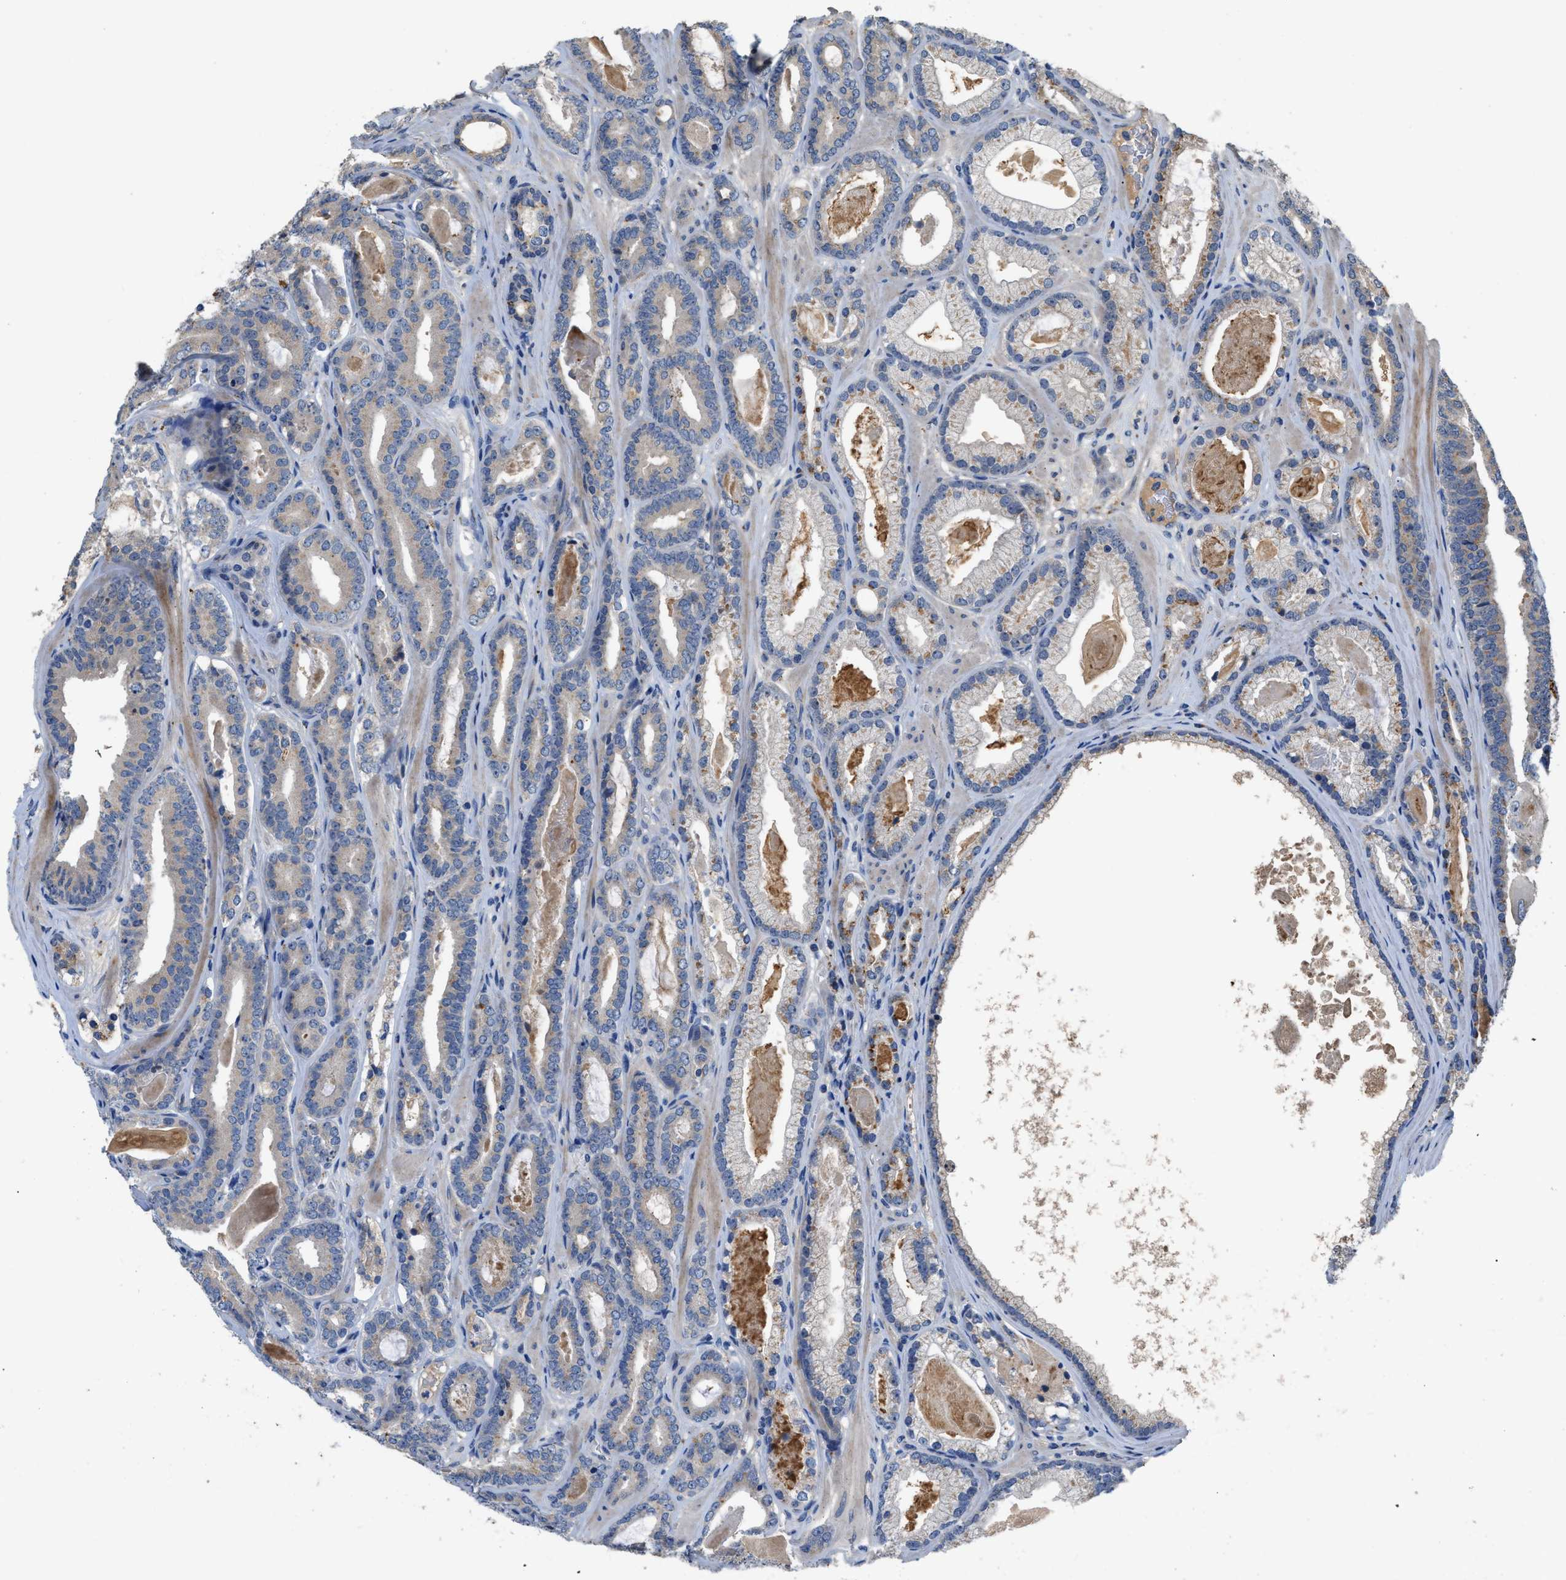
{"staining": {"intensity": "moderate", "quantity": "25%-75%", "location": "cytoplasmic/membranous"}, "tissue": "prostate cancer", "cell_type": "Tumor cells", "image_type": "cancer", "snomed": [{"axis": "morphology", "description": "Adenocarcinoma, High grade"}, {"axis": "topography", "description": "Prostate"}], "caption": "Tumor cells demonstrate moderate cytoplasmic/membranous positivity in approximately 25%-75% of cells in adenocarcinoma (high-grade) (prostate).", "gene": "SIK2", "patient": {"sex": "male", "age": 60}}